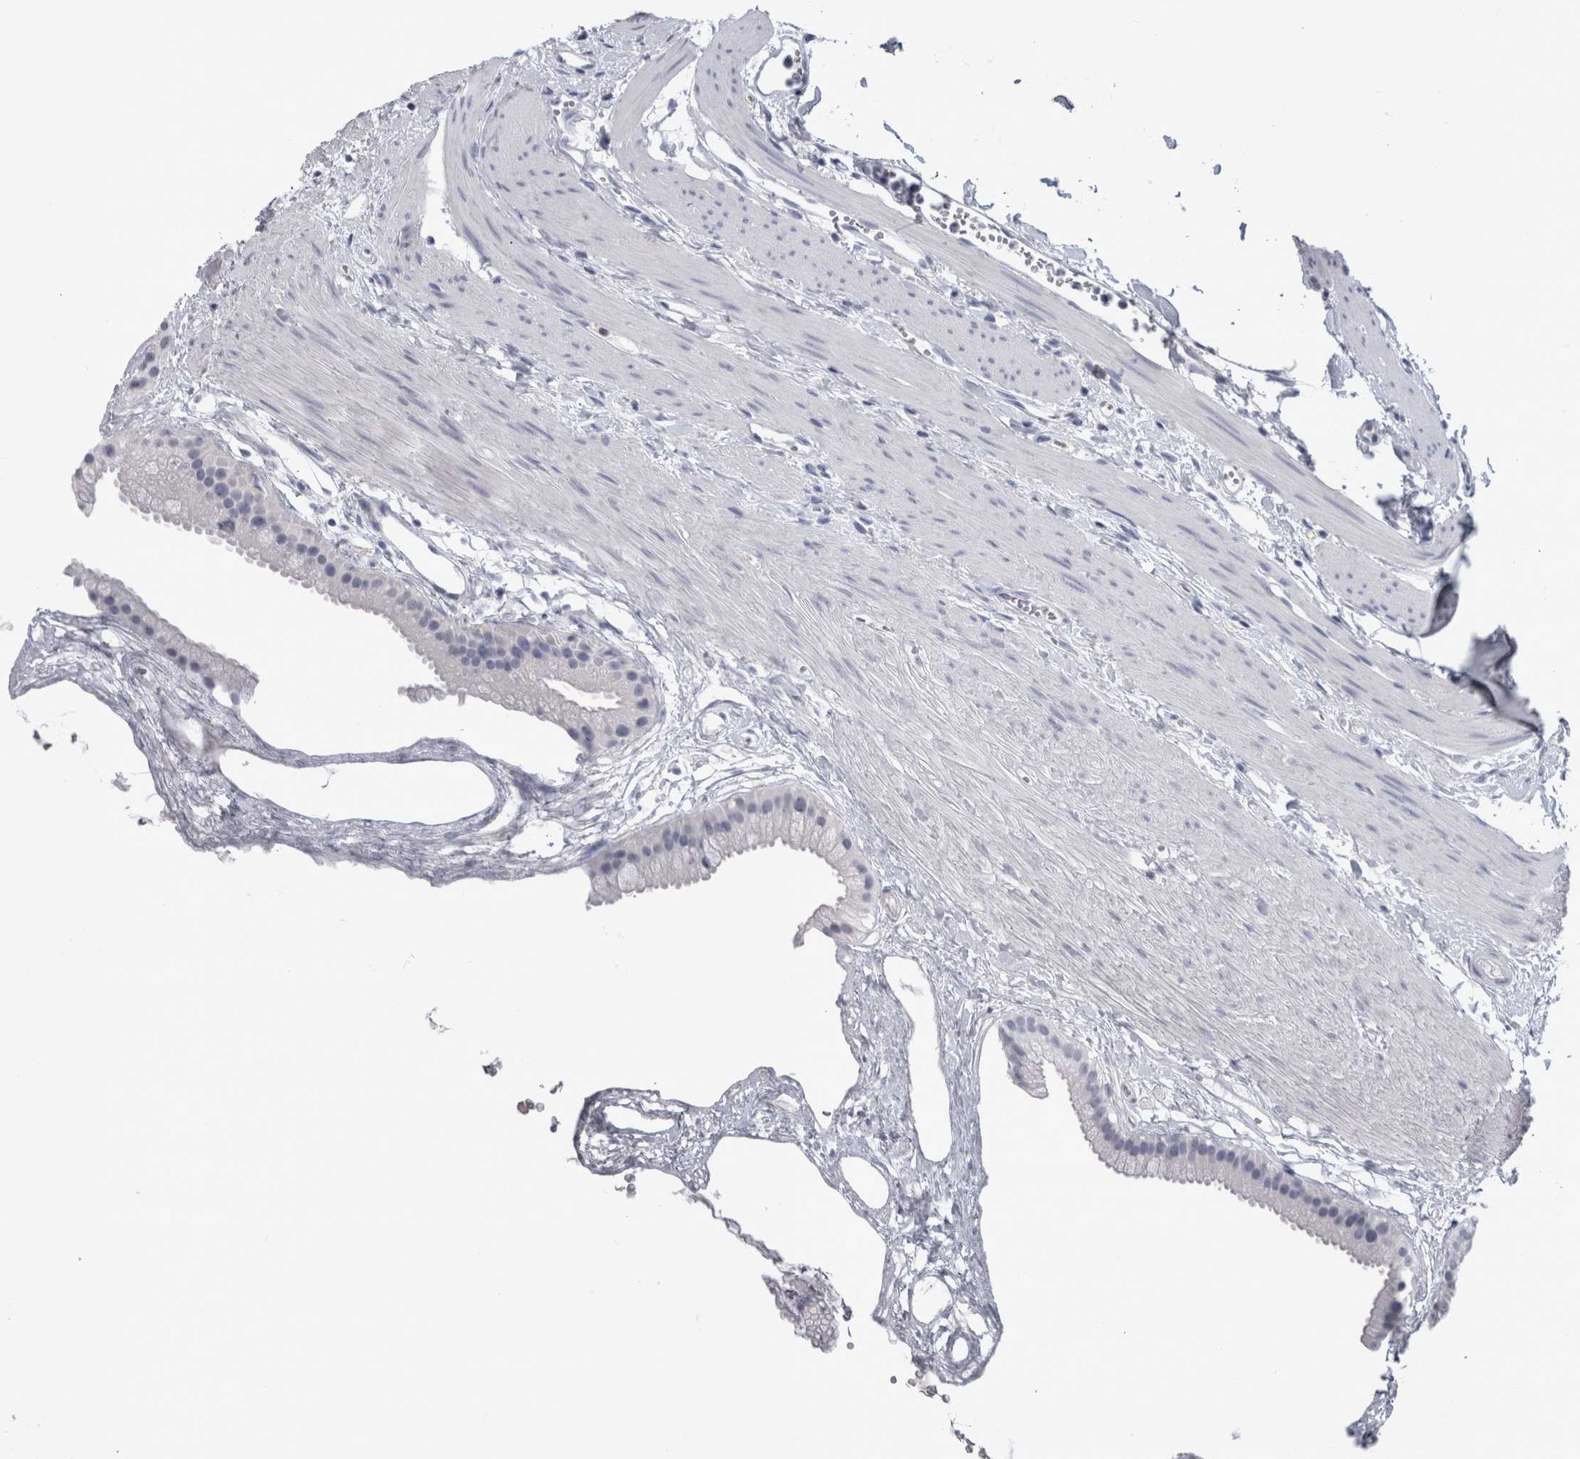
{"staining": {"intensity": "negative", "quantity": "none", "location": "none"}, "tissue": "gallbladder", "cell_type": "Glandular cells", "image_type": "normal", "snomed": [{"axis": "morphology", "description": "Normal tissue, NOS"}, {"axis": "topography", "description": "Gallbladder"}], "caption": "A high-resolution histopathology image shows immunohistochemistry (IHC) staining of normal gallbladder, which exhibits no significant staining in glandular cells.", "gene": "PAX5", "patient": {"sex": "female", "age": 64}}